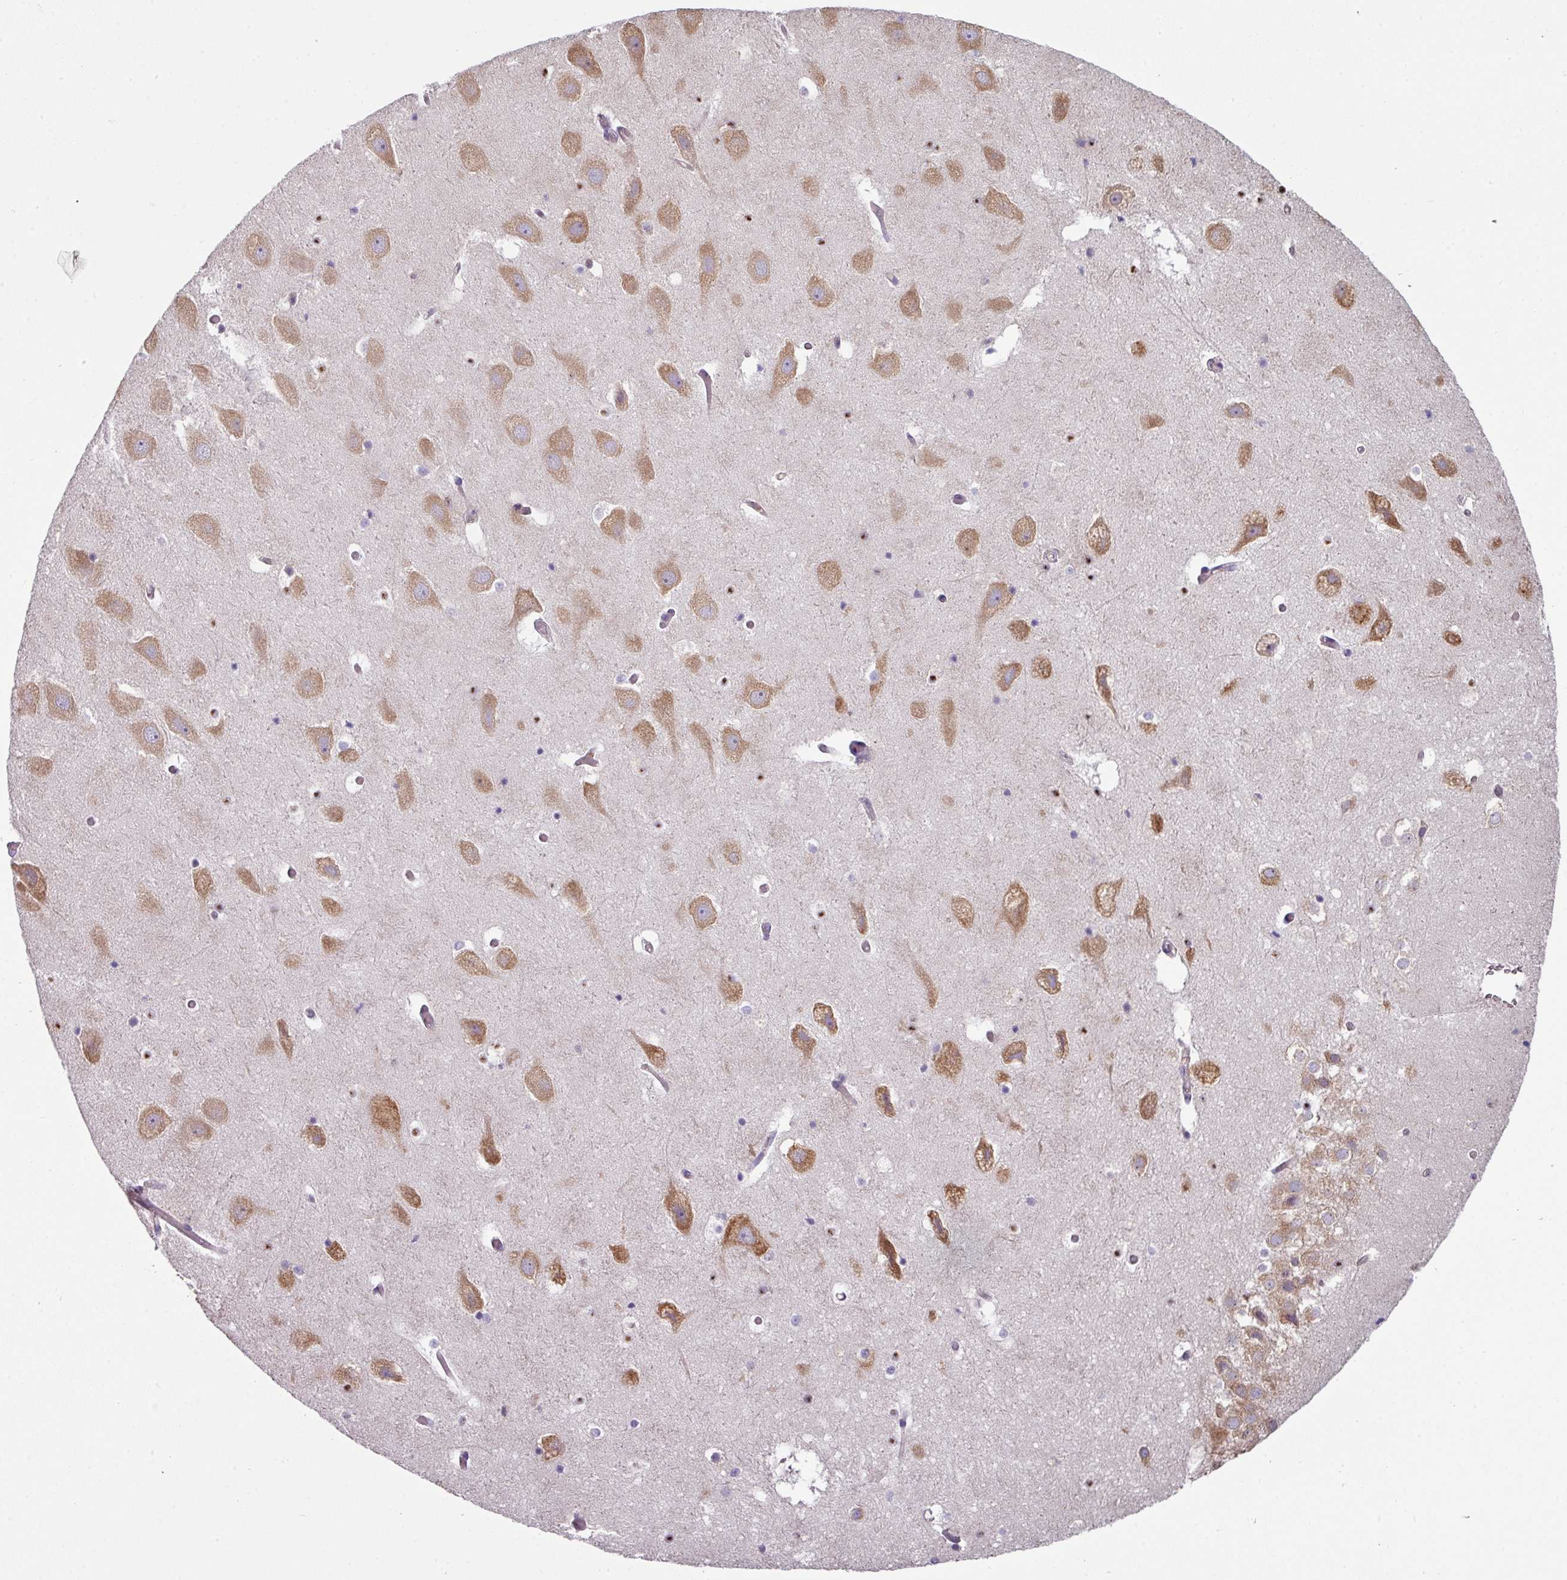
{"staining": {"intensity": "negative", "quantity": "none", "location": "none"}, "tissue": "hippocampus", "cell_type": "Glial cells", "image_type": "normal", "snomed": [{"axis": "morphology", "description": "Normal tissue, NOS"}, {"axis": "topography", "description": "Hippocampus"}], "caption": "Human hippocampus stained for a protein using IHC demonstrates no positivity in glial cells.", "gene": "LRRC9", "patient": {"sex": "female", "age": 52}}